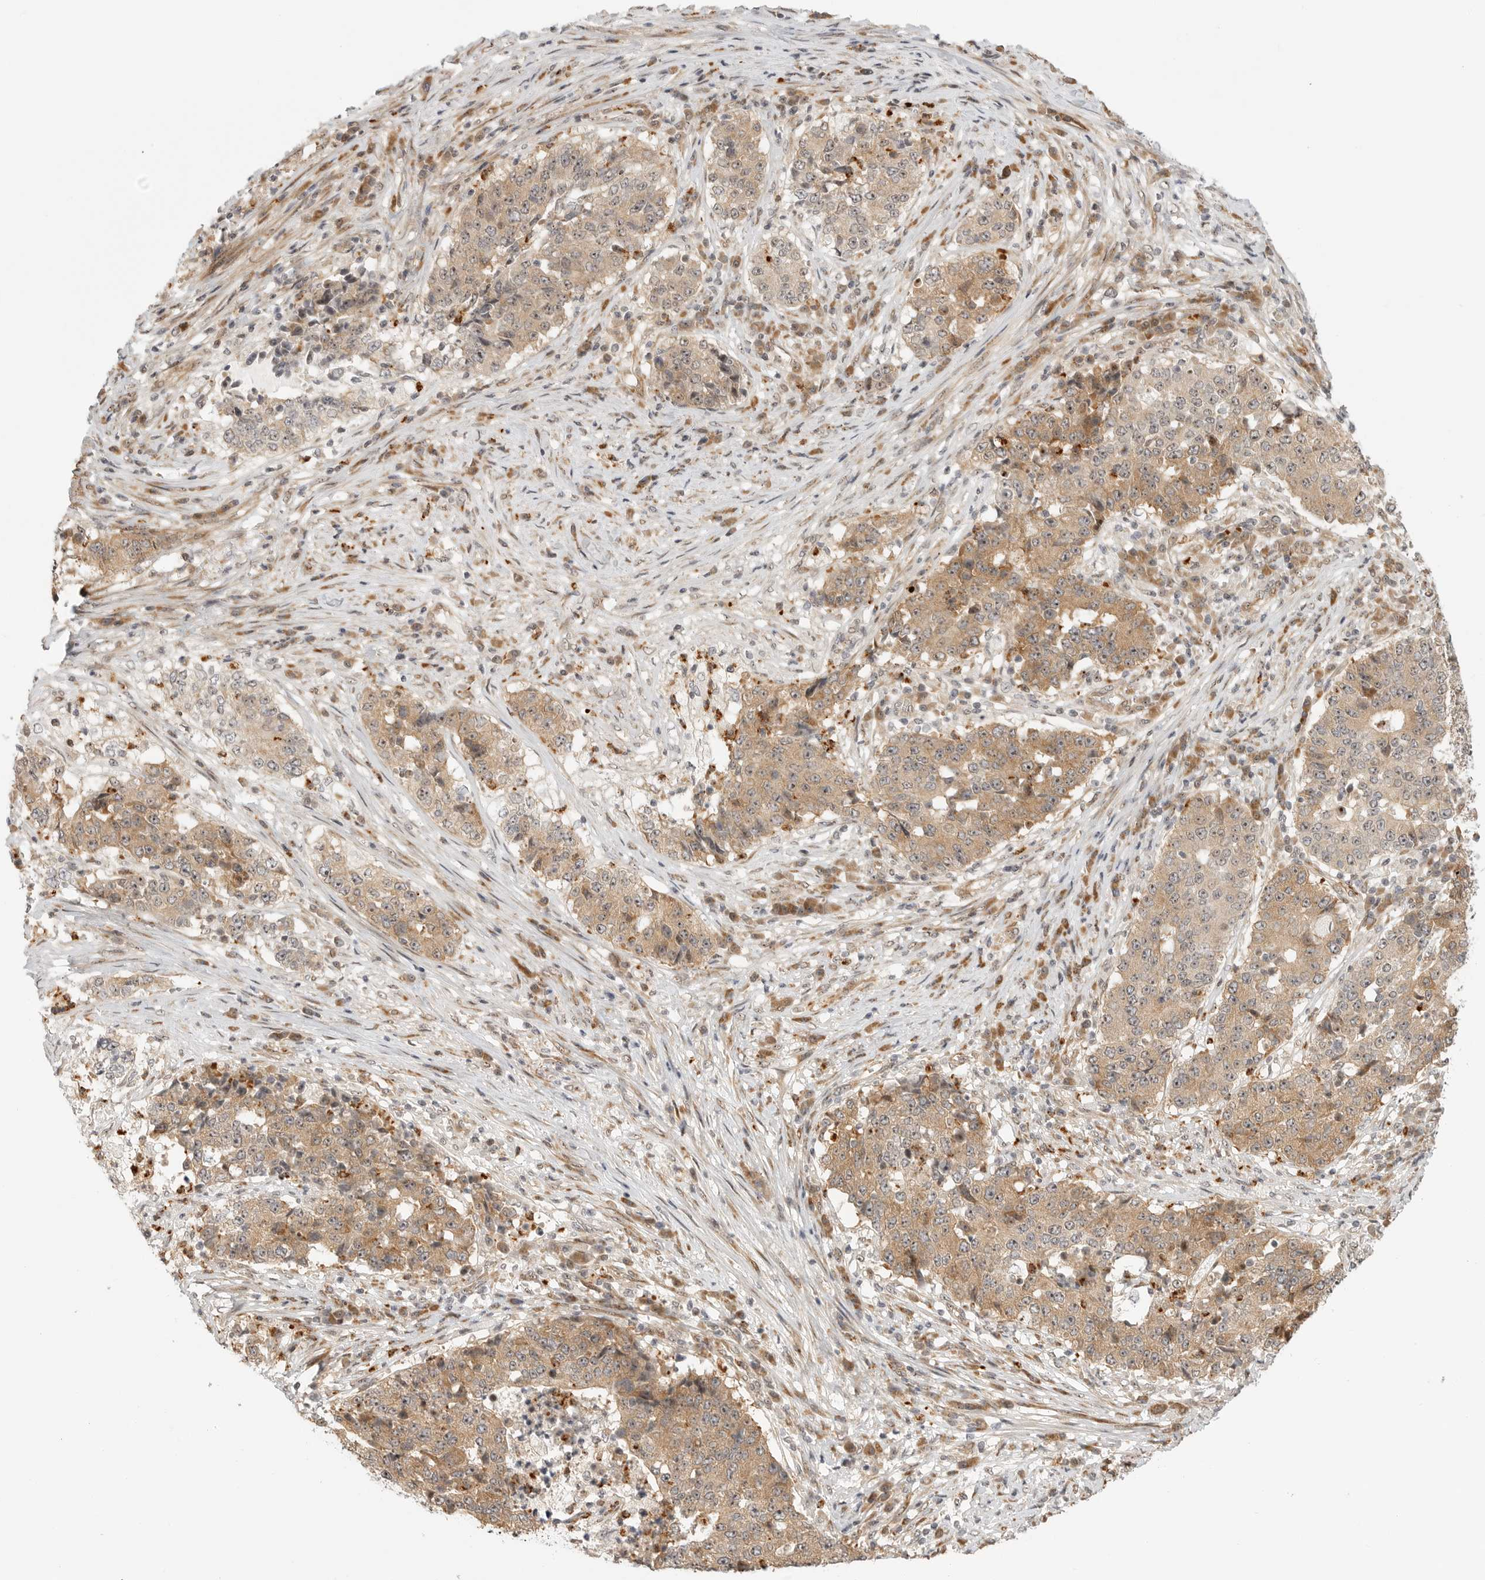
{"staining": {"intensity": "weak", "quantity": ">75%", "location": "cytoplasmic/membranous,nuclear"}, "tissue": "stomach cancer", "cell_type": "Tumor cells", "image_type": "cancer", "snomed": [{"axis": "morphology", "description": "Adenocarcinoma, NOS"}, {"axis": "topography", "description": "Stomach"}], "caption": "IHC of human stomach adenocarcinoma shows low levels of weak cytoplasmic/membranous and nuclear expression in approximately >75% of tumor cells.", "gene": "DSCC1", "patient": {"sex": "male", "age": 59}}